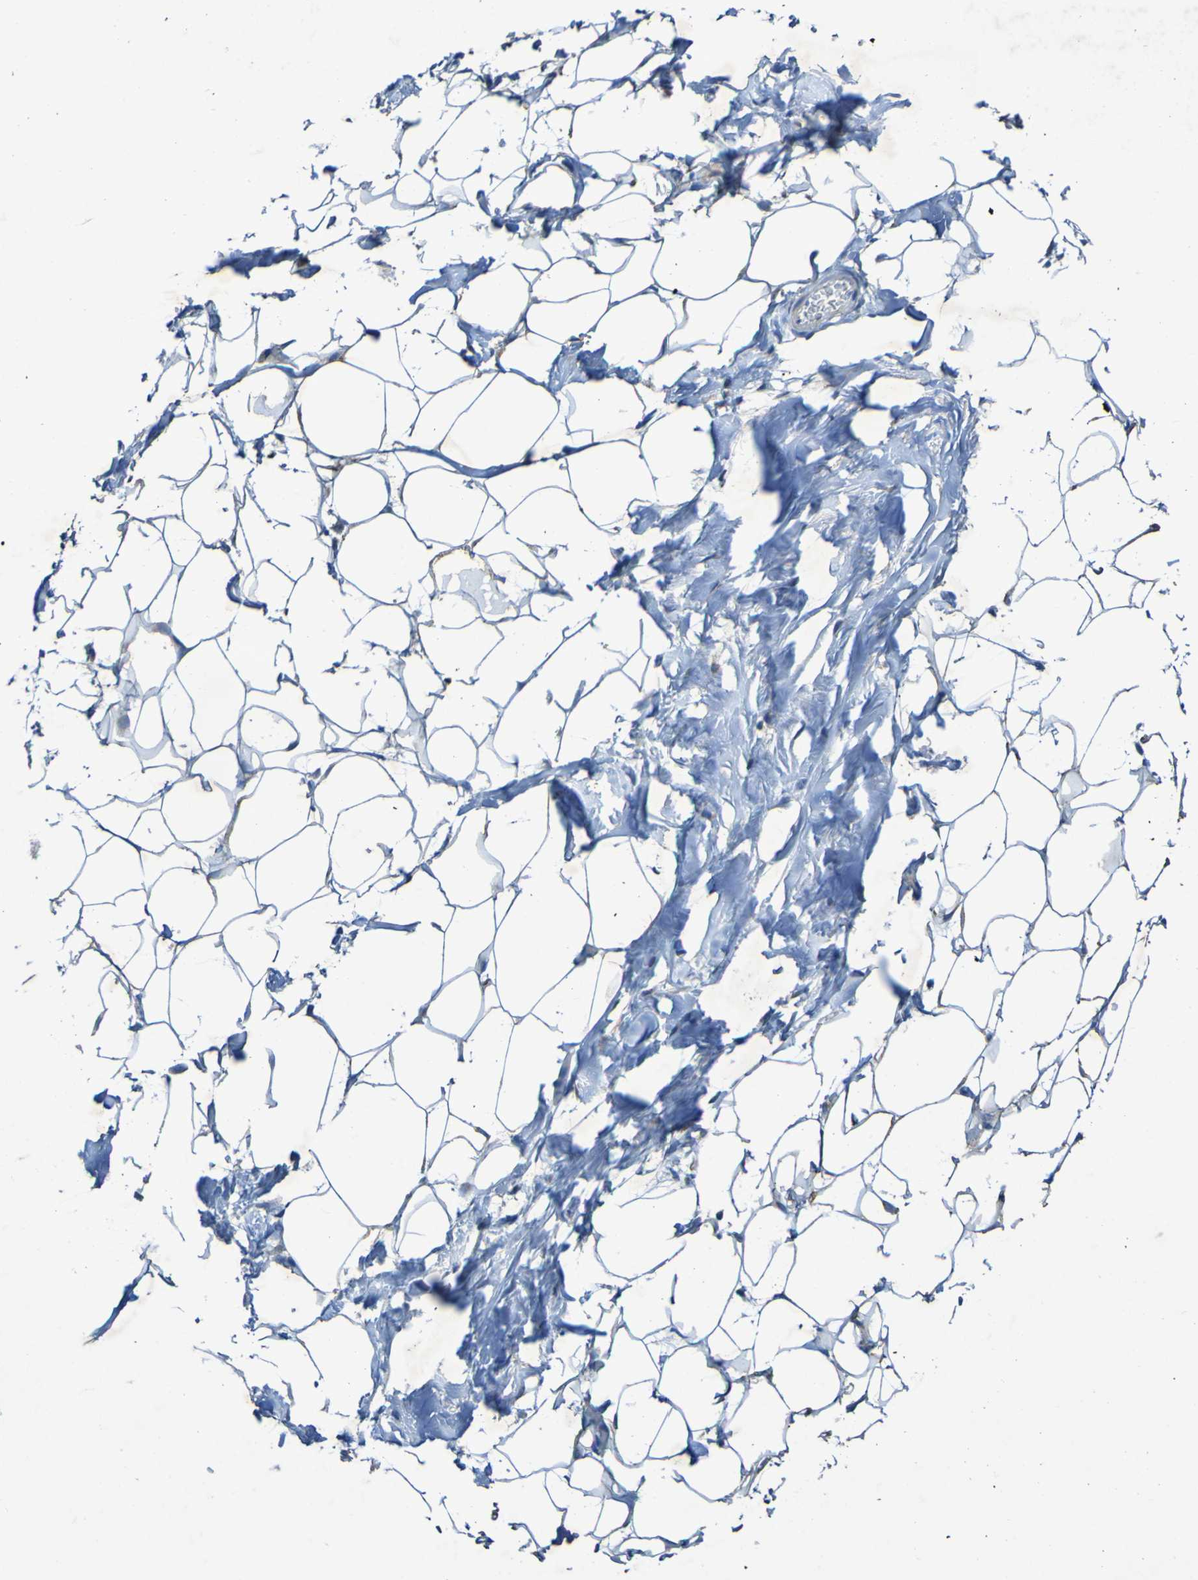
{"staining": {"intensity": "weak", "quantity": "<25%", "location": "cytoplasmic/membranous"}, "tissue": "adipose tissue", "cell_type": "Adipocytes", "image_type": "normal", "snomed": [{"axis": "morphology", "description": "Normal tissue, NOS"}, {"axis": "topography", "description": "Breast"}, {"axis": "topography", "description": "Adipose tissue"}], "caption": "The micrograph displays no significant positivity in adipocytes of adipose tissue.", "gene": "CCDC51", "patient": {"sex": "female", "age": 25}}